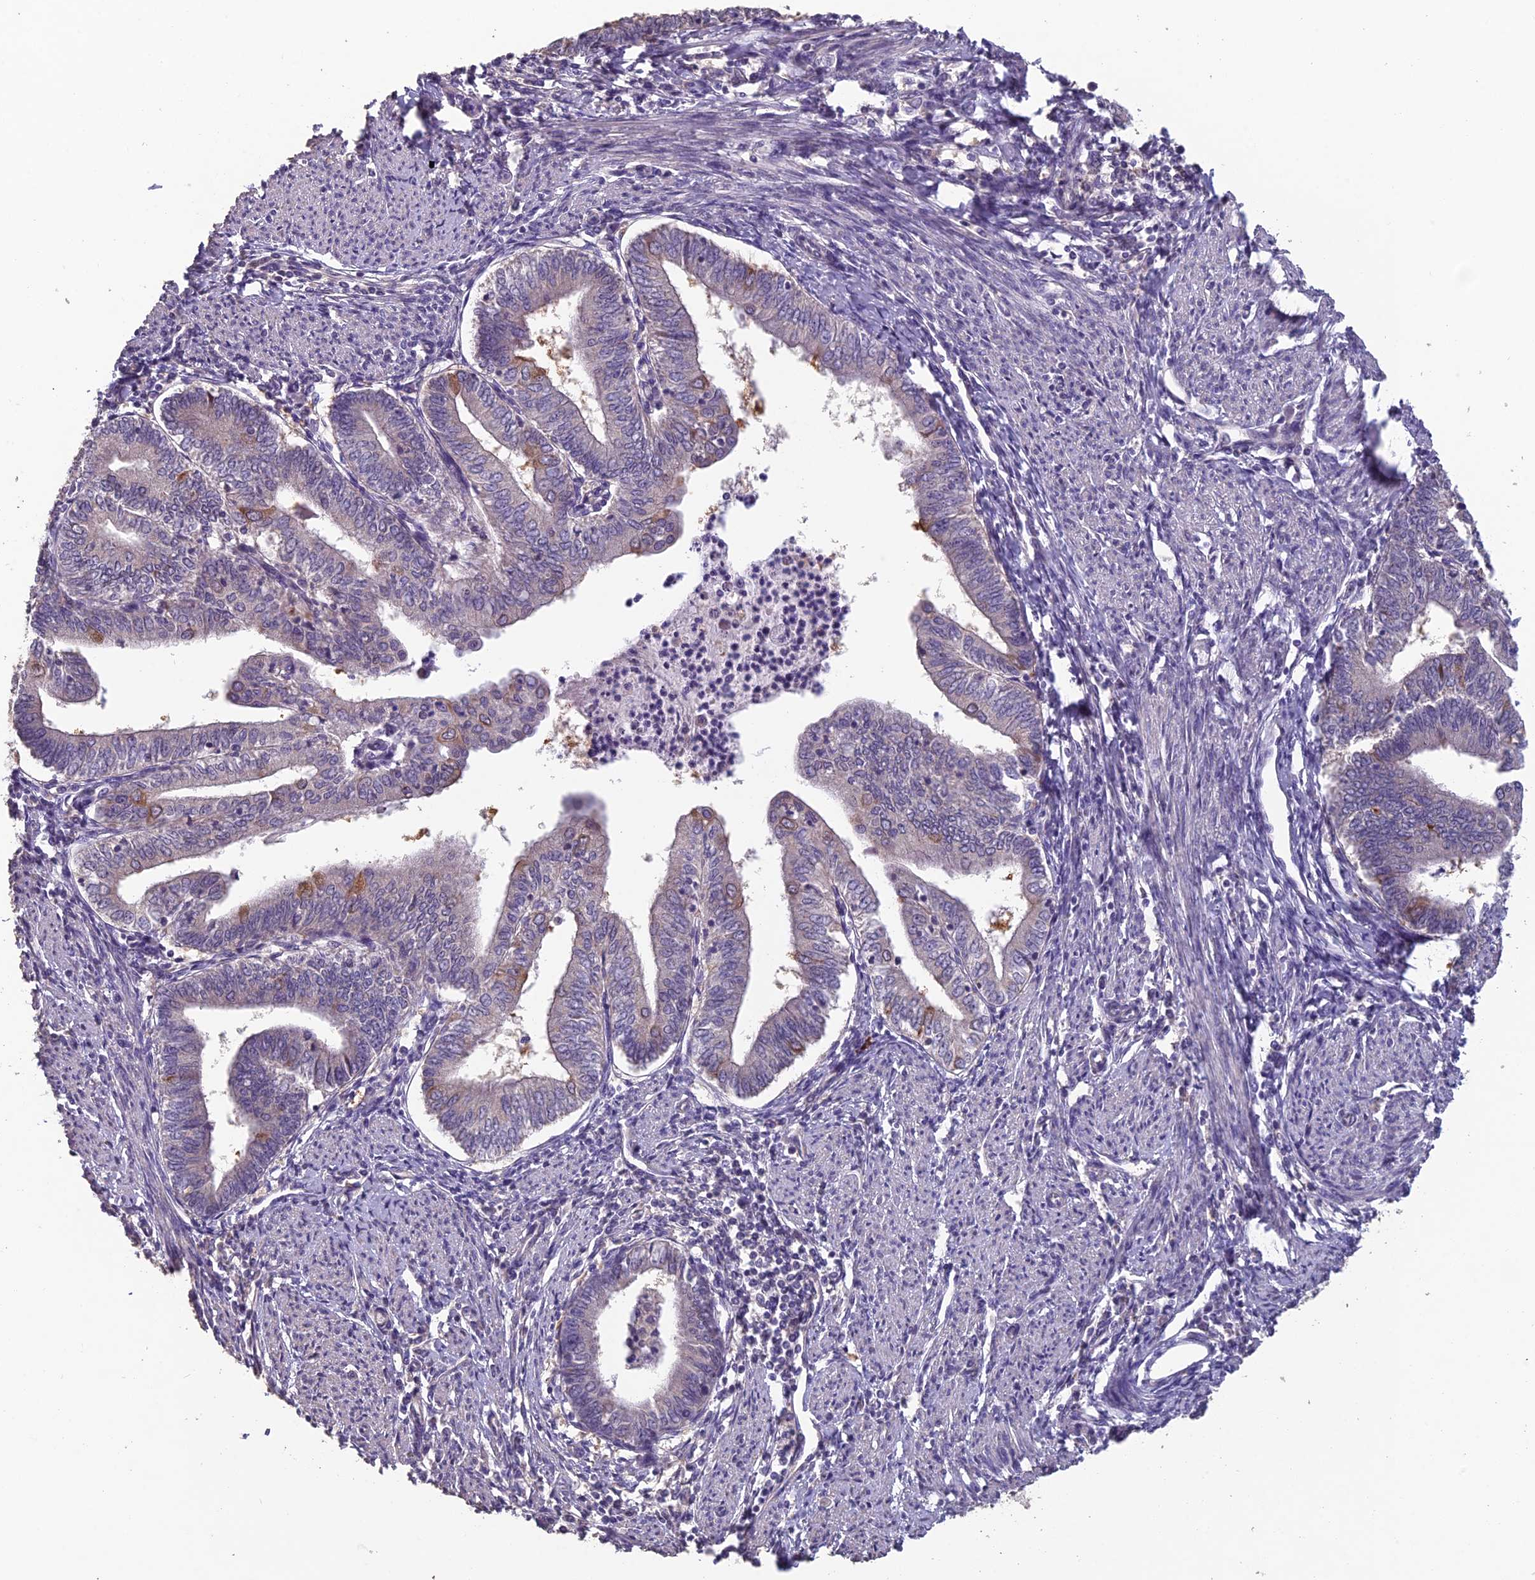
{"staining": {"intensity": "moderate", "quantity": "<25%", "location": "cytoplasmic/membranous"}, "tissue": "endometrial cancer", "cell_type": "Tumor cells", "image_type": "cancer", "snomed": [{"axis": "morphology", "description": "Adenocarcinoma, NOS"}, {"axis": "topography", "description": "Endometrium"}], "caption": "Immunohistochemical staining of human adenocarcinoma (endometrial) exhibits low levels of moderate cytoplasmic/membranous protein staining in approximately <25% of tumor cells. (DAB (3,3'-diaminobenzidine) IHC, brown staining for protein, blue staining for nuclei).", "gene": "CEACAM16", "patient": {"sex": "female", "age": 66}}